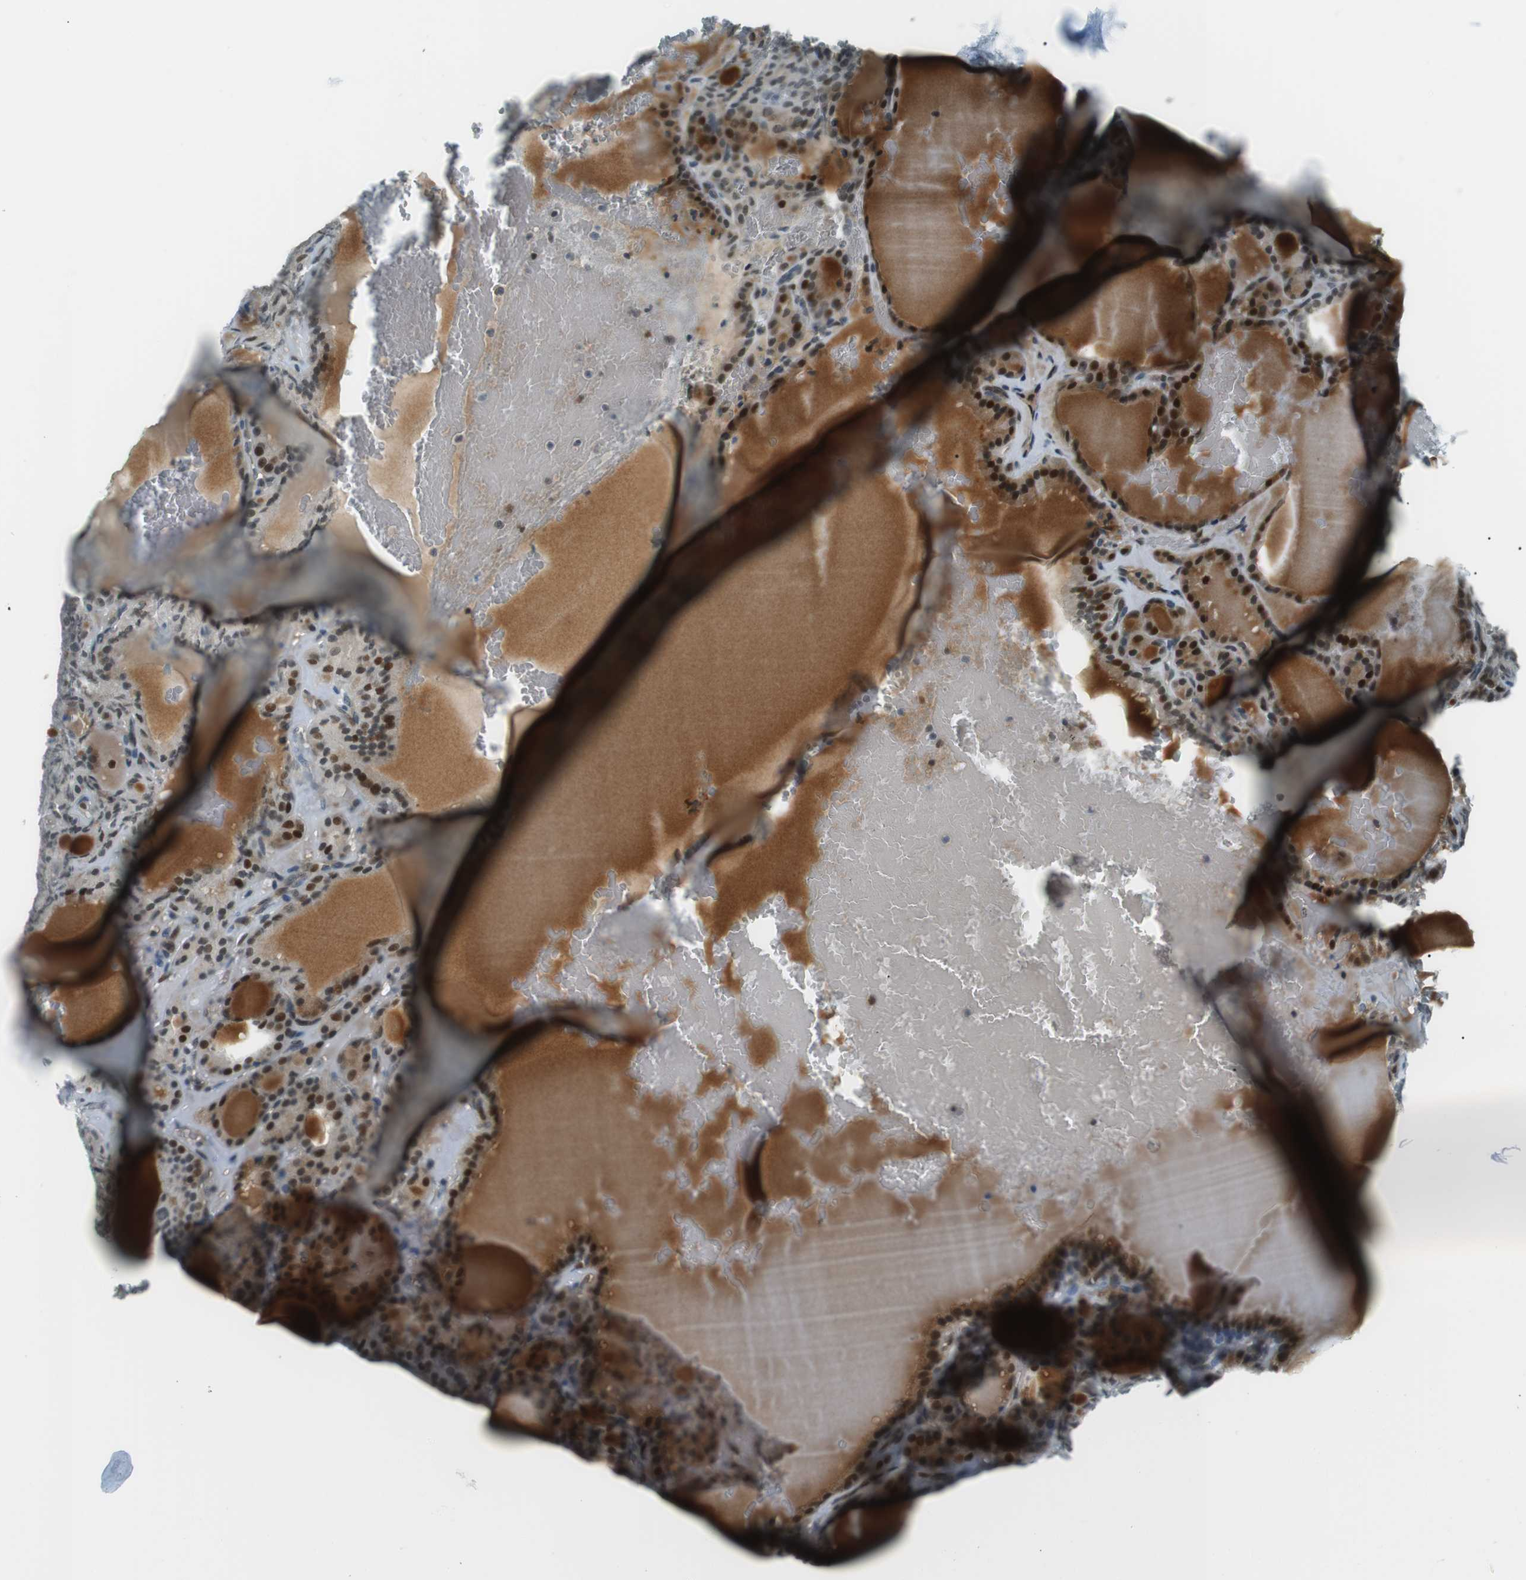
{"staining": {"intensity": "strong", "quantity": ">75%", "location": "cytoplasmic/membranous,nuclear"}, "tissue": "thyroid gland", "cell_type": "Glandular cells", "image_type": "normal", "snomed": [{"axis": "morphology", "description": "Normal tissue, NOS"}, {"axis": "topography", "description": "Thyroid gland"}], "caption": "Protein expression analysis of unremarkable human thyroid gland reveals strong cytoplasmic/membranous,nuclear staining in about >75% of glandular cells. Ihc stains the protein of interest in brown and the nuclei are stained blue.", "gene": "PJA1", "patient": {"sex": "female", "age": 28}}